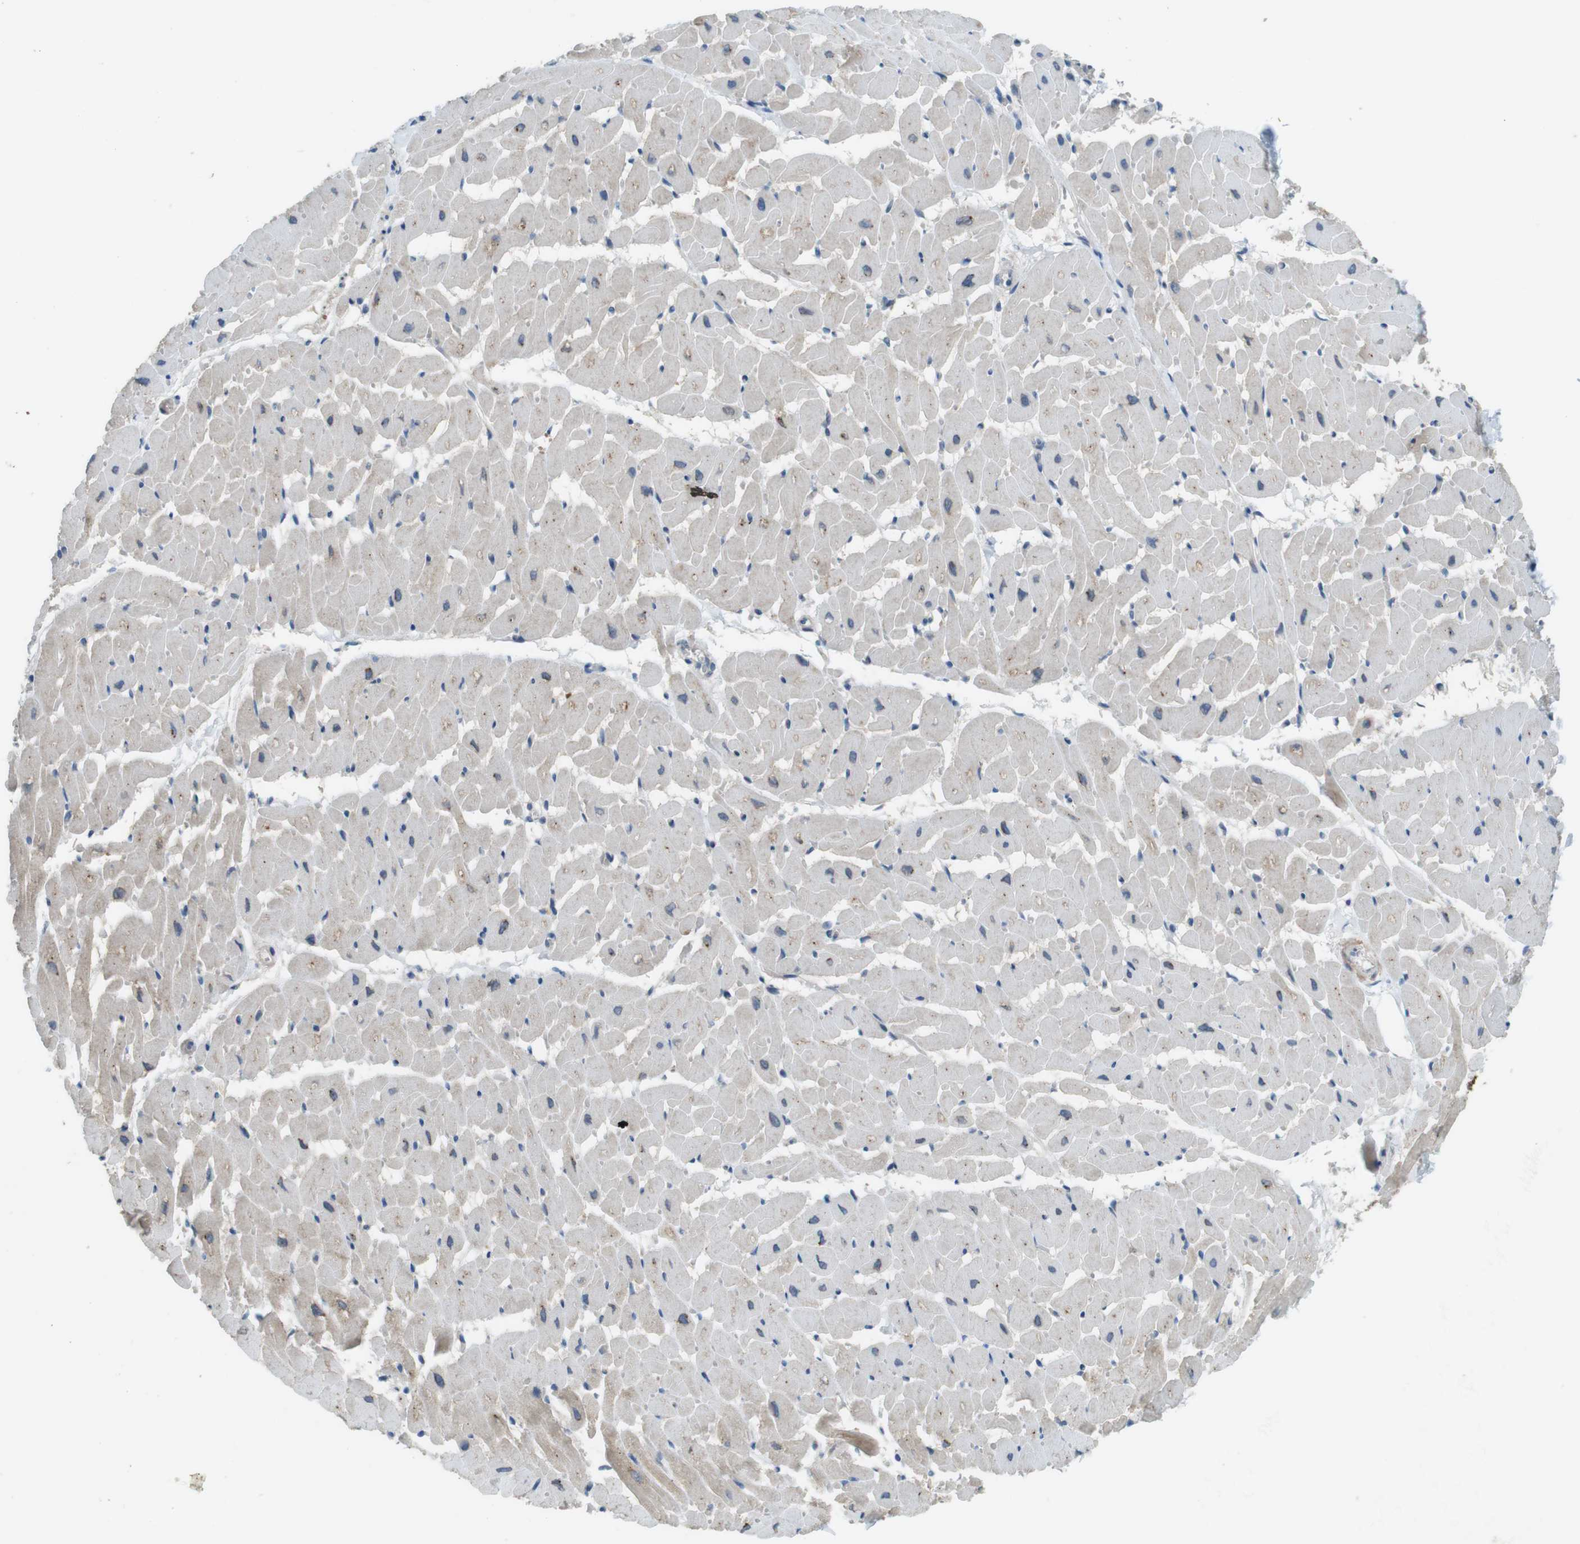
{"staining": {"intensity": "weak", "quantity": "25%-75%", "location": "cytoplasmic/membranous"}, "tissue": "heart muscle", "cell_type": "Cardiomyocytes", "image_type": "normal", "snomed": [{"axis": "morphology", "description": "Normal tissue, NOS"}, {"axis": "topography", "description": "Heart"}], "caption": "A histopathology image of human heart muscle stained for a protein demonstrates weak cytoplasmic/membranous brown staining in cardiomyocytes. (Brightfield microscopy of DAB IHC at high magnification).", "gene": "TYW1", "patient": {"sex": "female", "age": 19}}